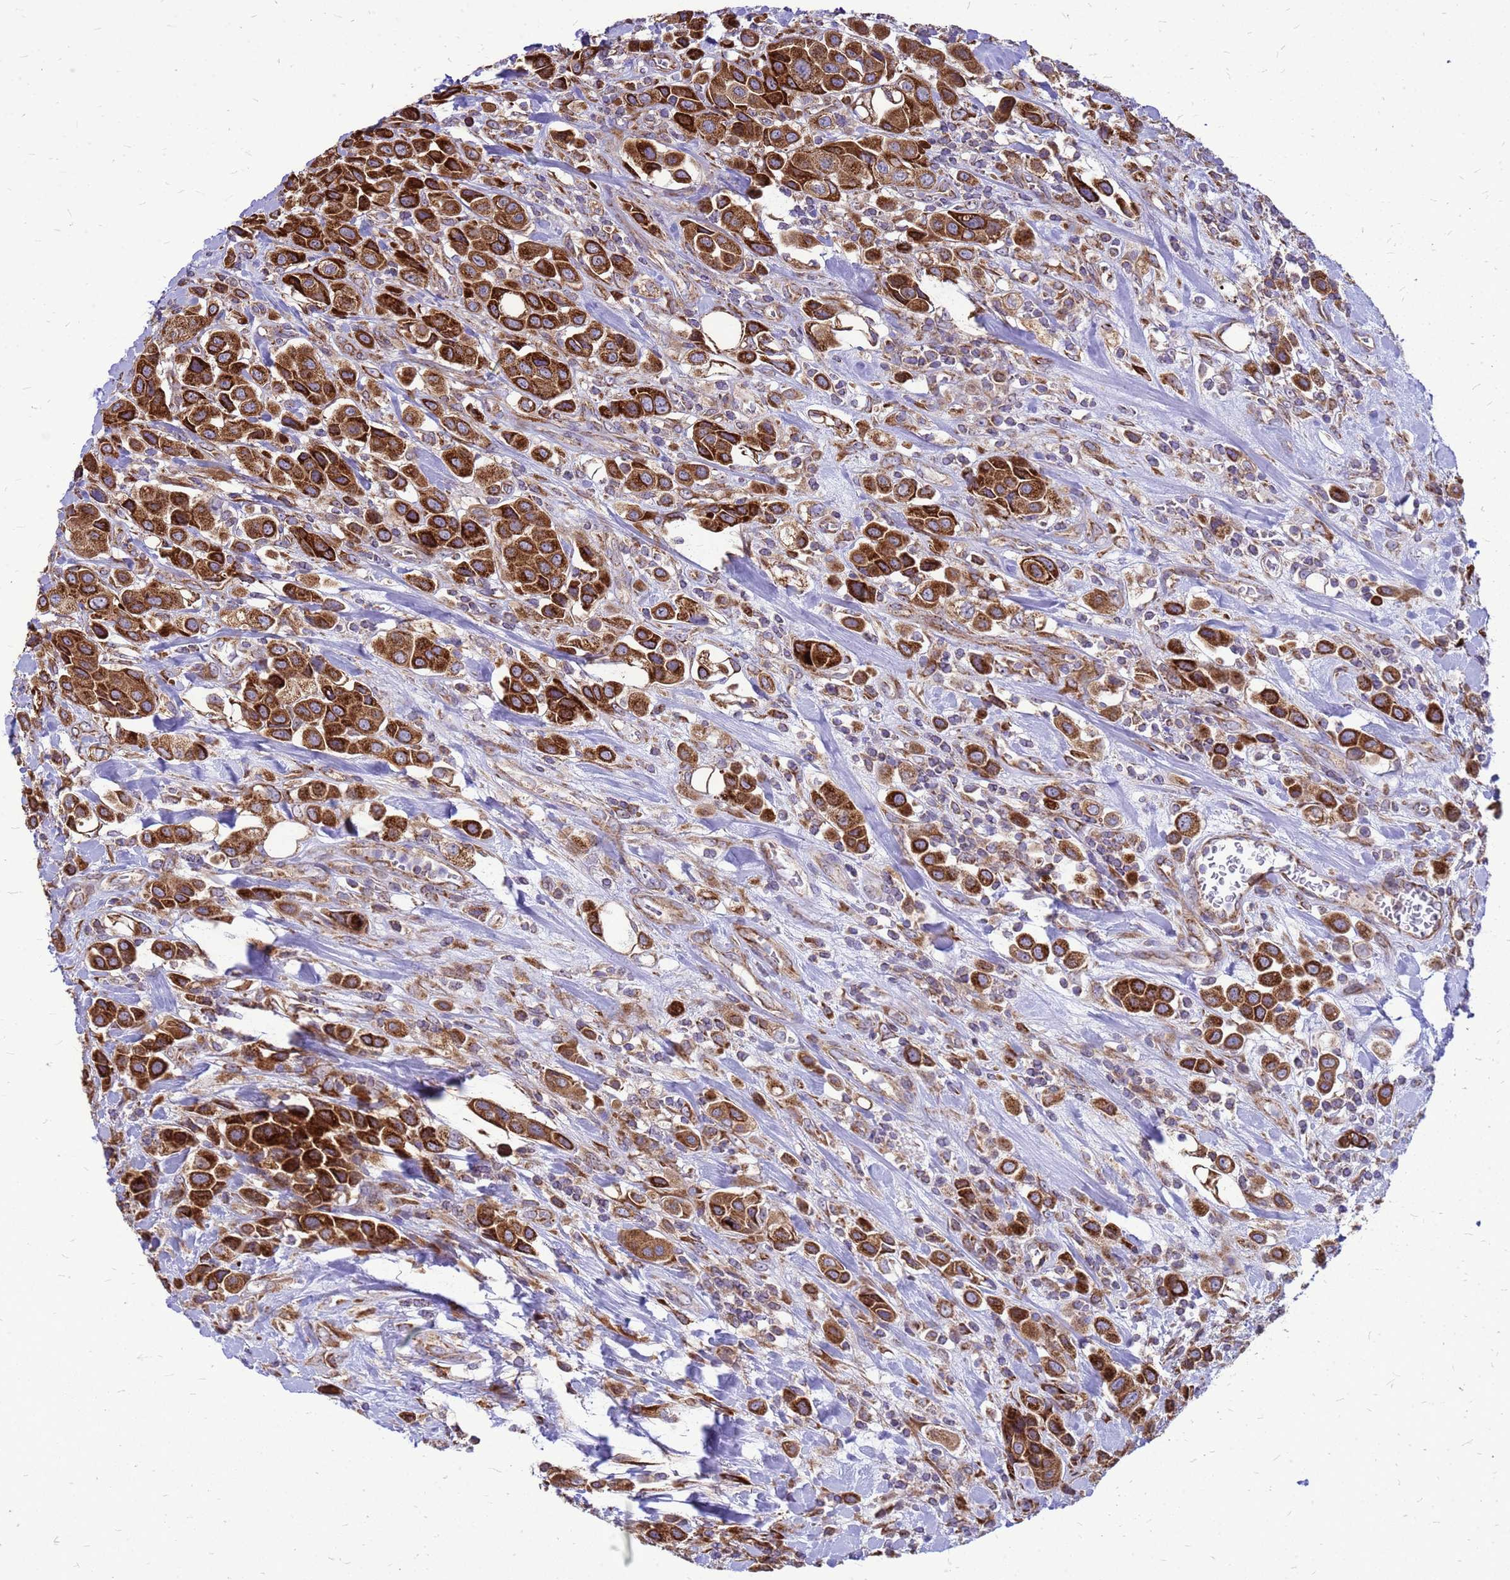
{"staining": {"intensity": "strong", "quantity": ">75%", "location": "cytoplasmic/membranous"}, "tissue": "urothelial cancer", "cell_type": "Tumor cells", "image_type": "cancer", "snomed": [{"axis": "morphology", "description": "Urothelial carcinoma, High grade"}, {"axis": "topography", "description": "Urinary bladder"}], "caption": "Strong cytoplasmic/membranous positivity is appreciated in approximately >75% of tumor cells in urothelial cancer. (Stains: DAB (3,3'-diaminobenzidine) in brown, nuclei in blue, Microscopy: brightfield microscopy at high magnification).", "gene": "FSTL4", "patient": {"sex": "male", "age": 50}}